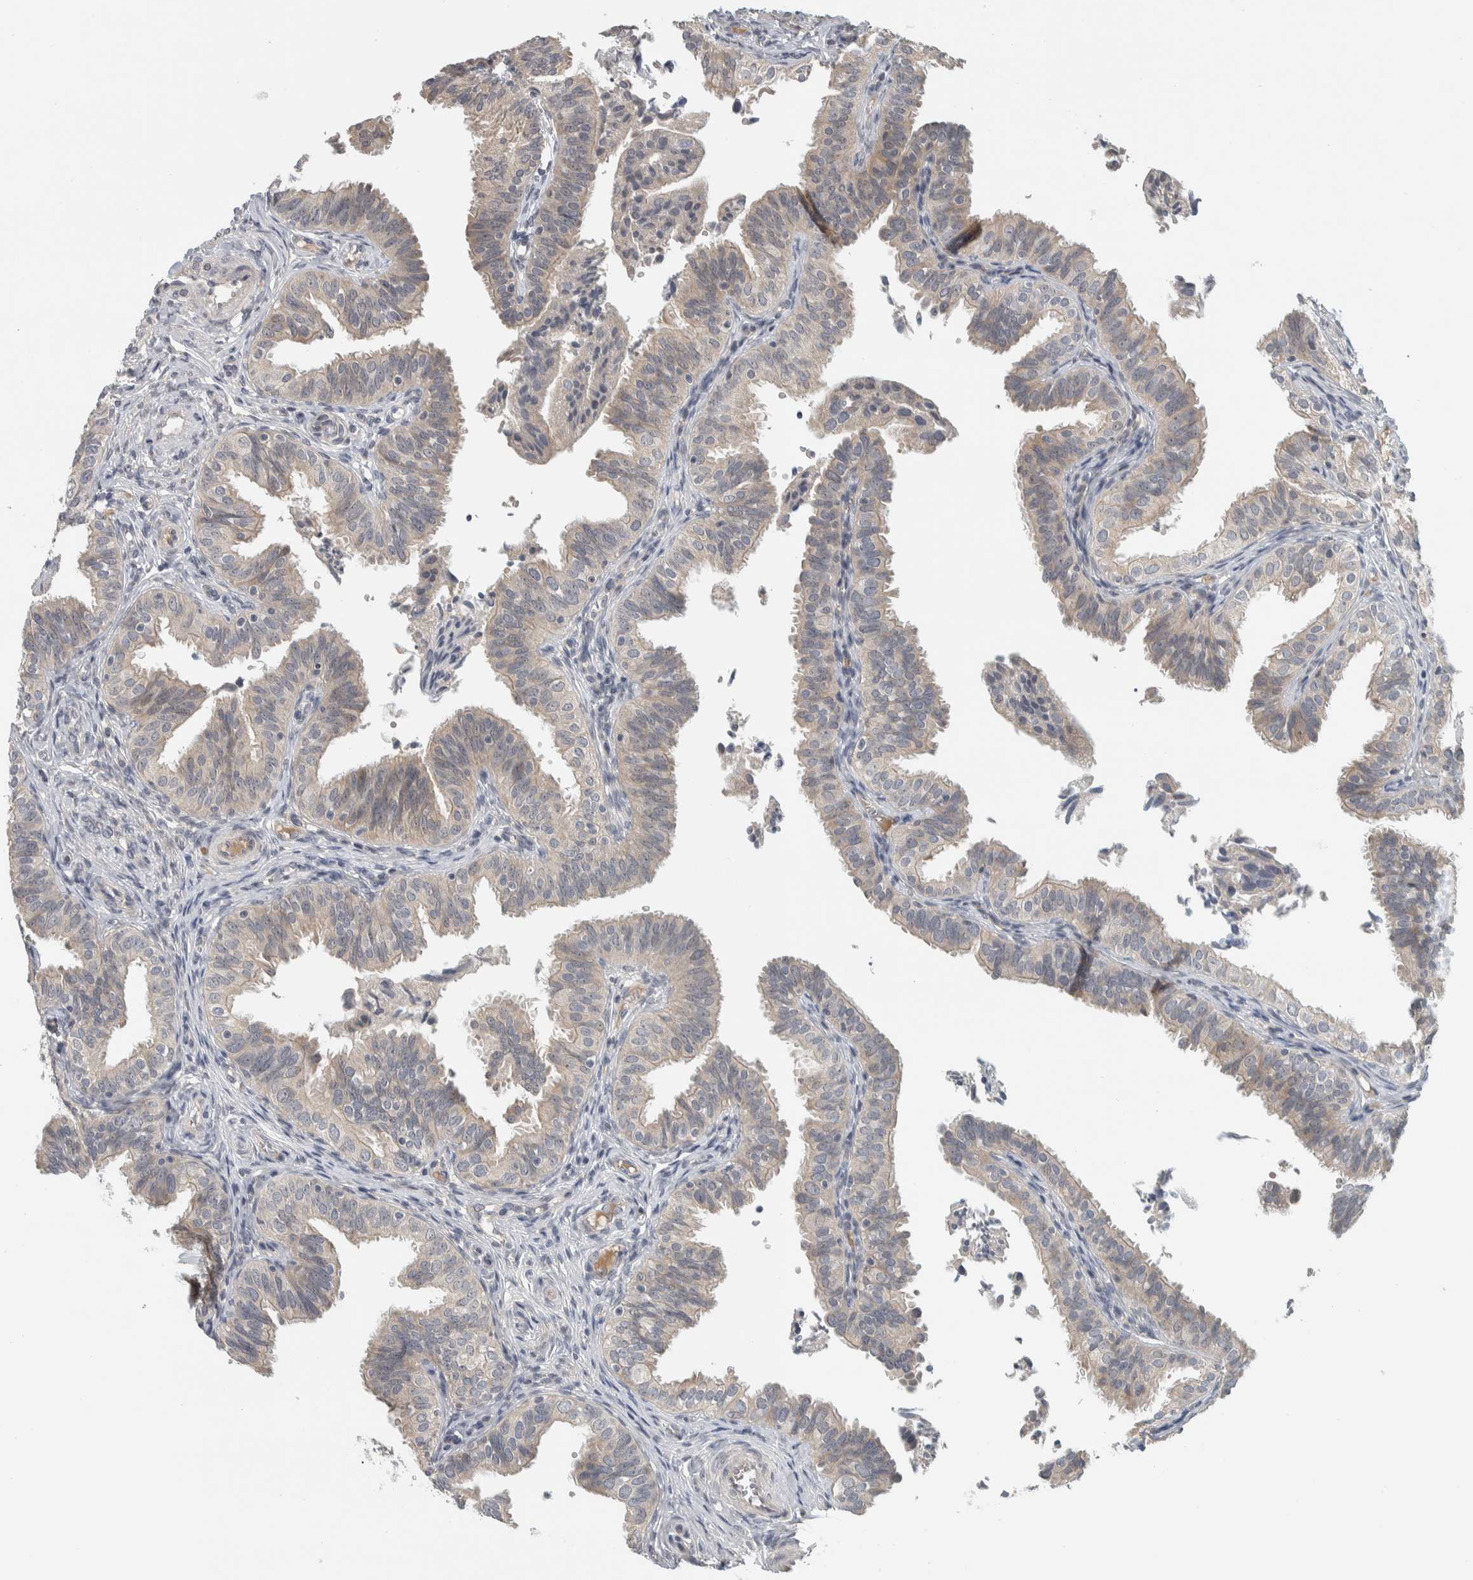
{"staining": {"intensity": "weak", "quantity": "<25%", "location": "cytoplasmic/membranous"}, "tissue": "fallopian tube", "cell_type": "Glandular cells", "image_type": "normal", "snomed": [{"axis": "morphology", "description": "Normal tissue, NOS"}, {"axis": "topography", "description": "Fallopian tube"}], "caption": "A histopathology image of fallopian tube stained for a protein exhibits no brown staining in glandular cells. The staining is performed using DAB (3,3'-diaminobenzidine) brown chromogen with nuclei counter-stained in using hematoxylin.", "gene": "AFP", "patient": {"sex": "female", "age": 35}}